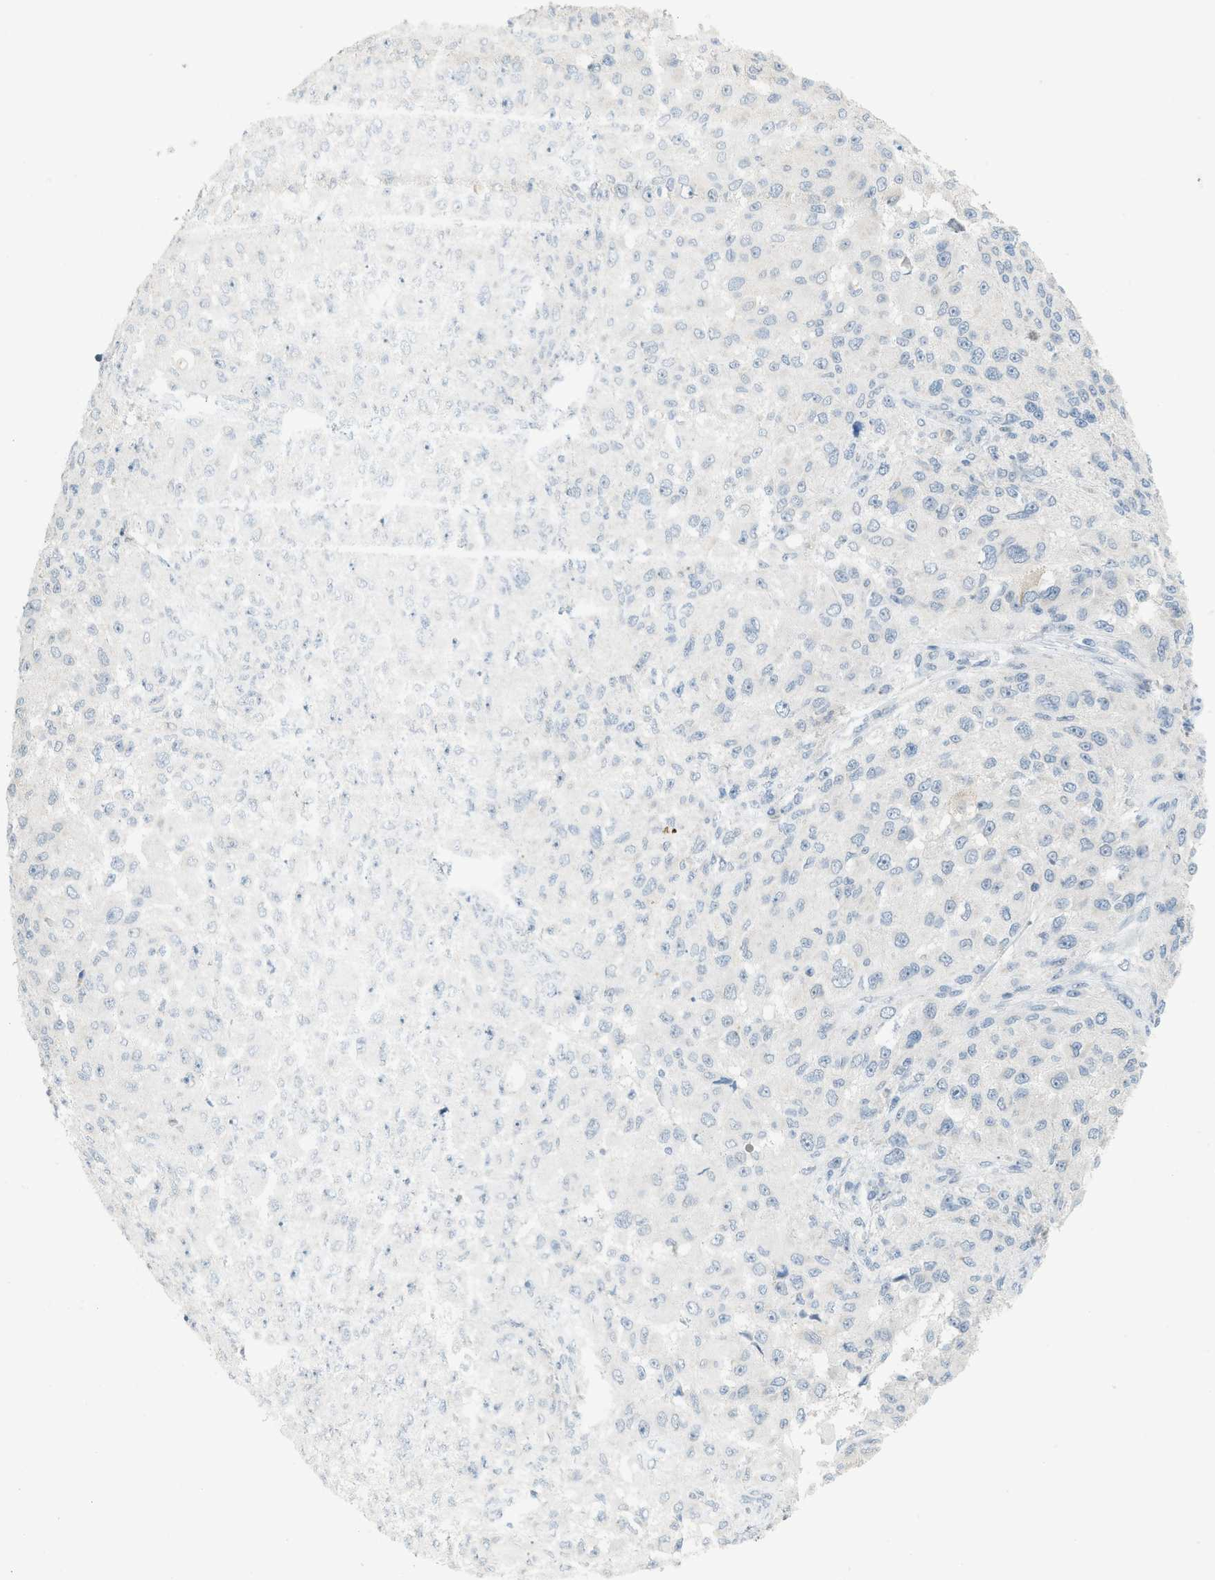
{"staining": {"intensity": "negative", "quantity": "none", "location": "none"}, "tissue": "melanoma", "cell_type": "Tumor cells", "image_type": "cancer", "snomed": [{"axis": "morphology", "description": "Necrosis, NOS"}, {"axis": "morphology", "description": "Malignant melanoma, NOS"}, {"axis": "topography", "description": "Skin"}], "caption": "A photomicrograph of melanoma stained for a protein shows no brown staining in tumor cells.", "gene": "TXNDC2", "patient": {"sex": "female", "age": 87}}